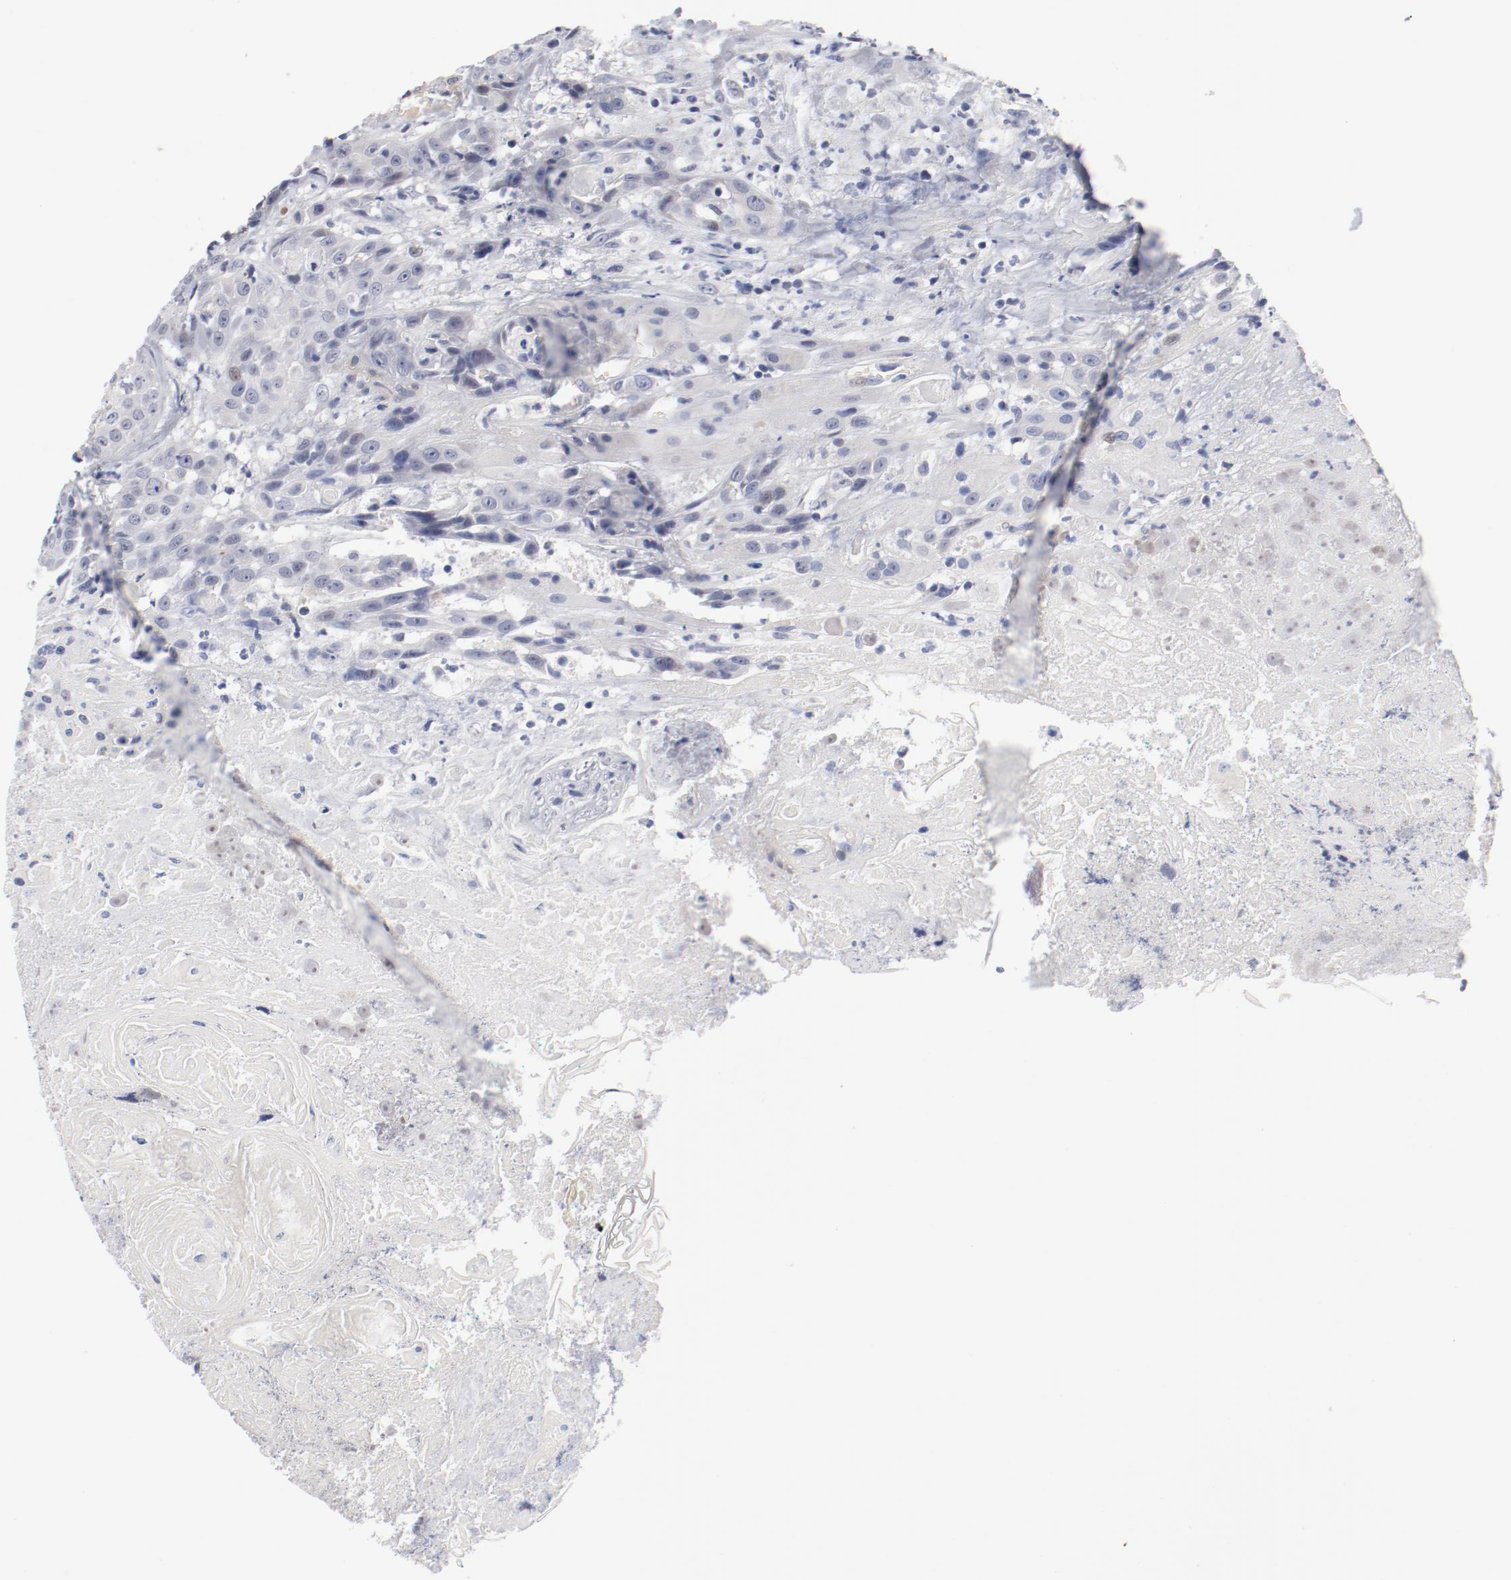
{"staining": {"intensity": "negative", "quantity": "none", "location": "none"}, "tissue": "head and neck cancer", "cell_type": "Tumor cells", "image_type": "cancer", "snomed": [{"axis": "morphology", "description": "Squamous cell carcinoma, NOS"}, {"axis": "topography", "description": "Head-Neck"}], "caption": "Tumor cells are negative for brown protein staining in head and neck squamous cell carcinoma.", "gene": "KCNK13", "patient": {"sex": "female", "age": 84}}